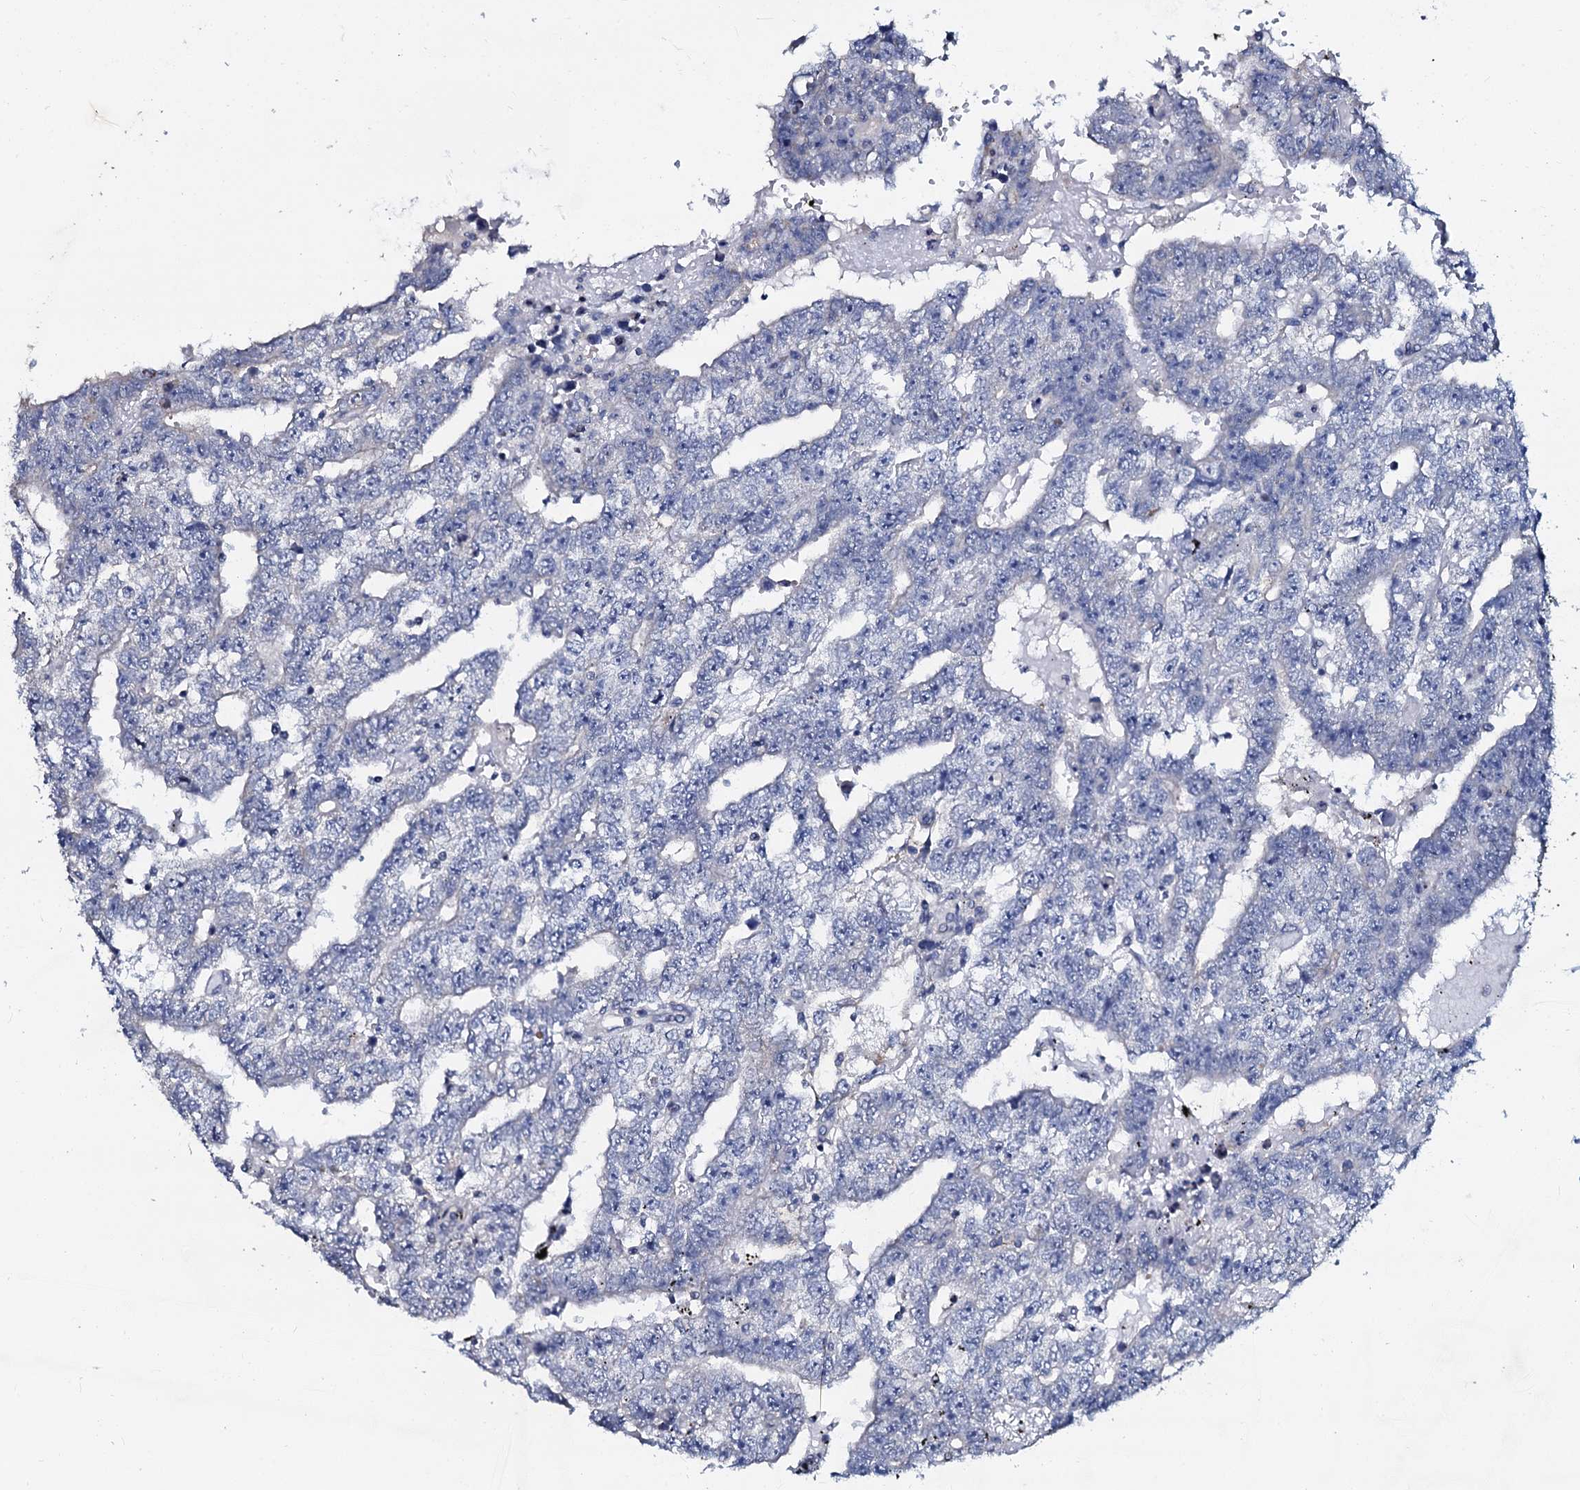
{"staining": {"intensity": "negative", "quantity": "none", "location": "none"}, "tissue": "testis cancer", "cell_type": "Tumor cells", "image_type": "cancer", "snomed": [{"axis": "morphology", "description": "Carcinoma, Embryonal, NOS"}, {"axis": "topography", "description": "Testis"}], "caption": "The image shows no staining of tumor cells in testis cancer (embryonal carcinoma).", "gene": "SLC37A4", "patient": {"sex": "male", "age": 25}}